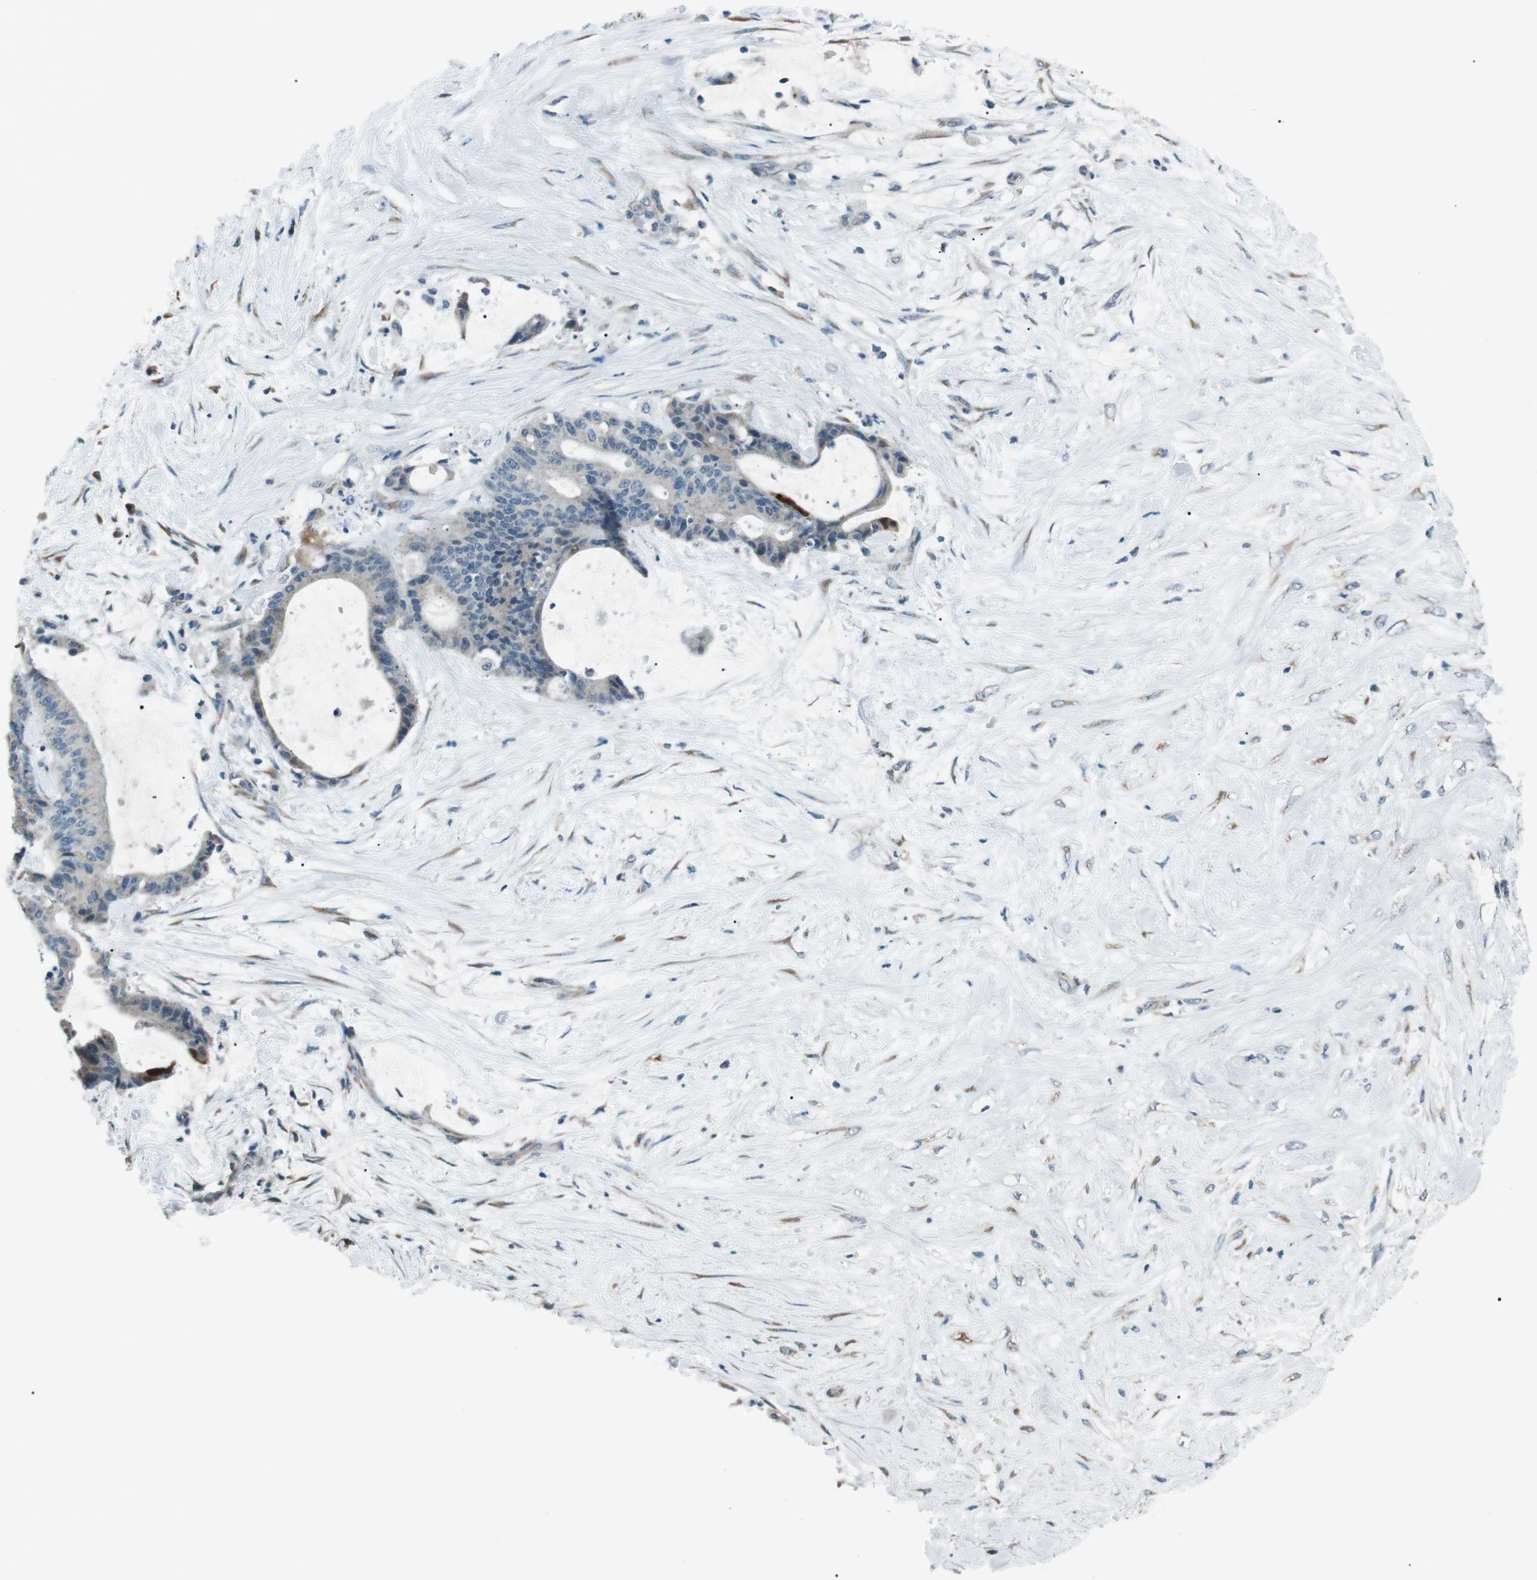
{"staining": {"intensity": "negative", "quantity": "none", "location": "none"}, "tissue": "liver cancer", "cell_type": "Tumor cells", "image_type": "cancer", "snomed": [{"axis": "morphology", "description": "Cholangiocarcinoma"}, {"axis": "topography", "description": "Liver"}], "caption": "Immunohistochemical staining of liver cancer (cholangiocarcinoma) displays no significant expression in tumor cells.", "gene": "SERPINB2", "patient": {"sex": "female", "age": 73}}